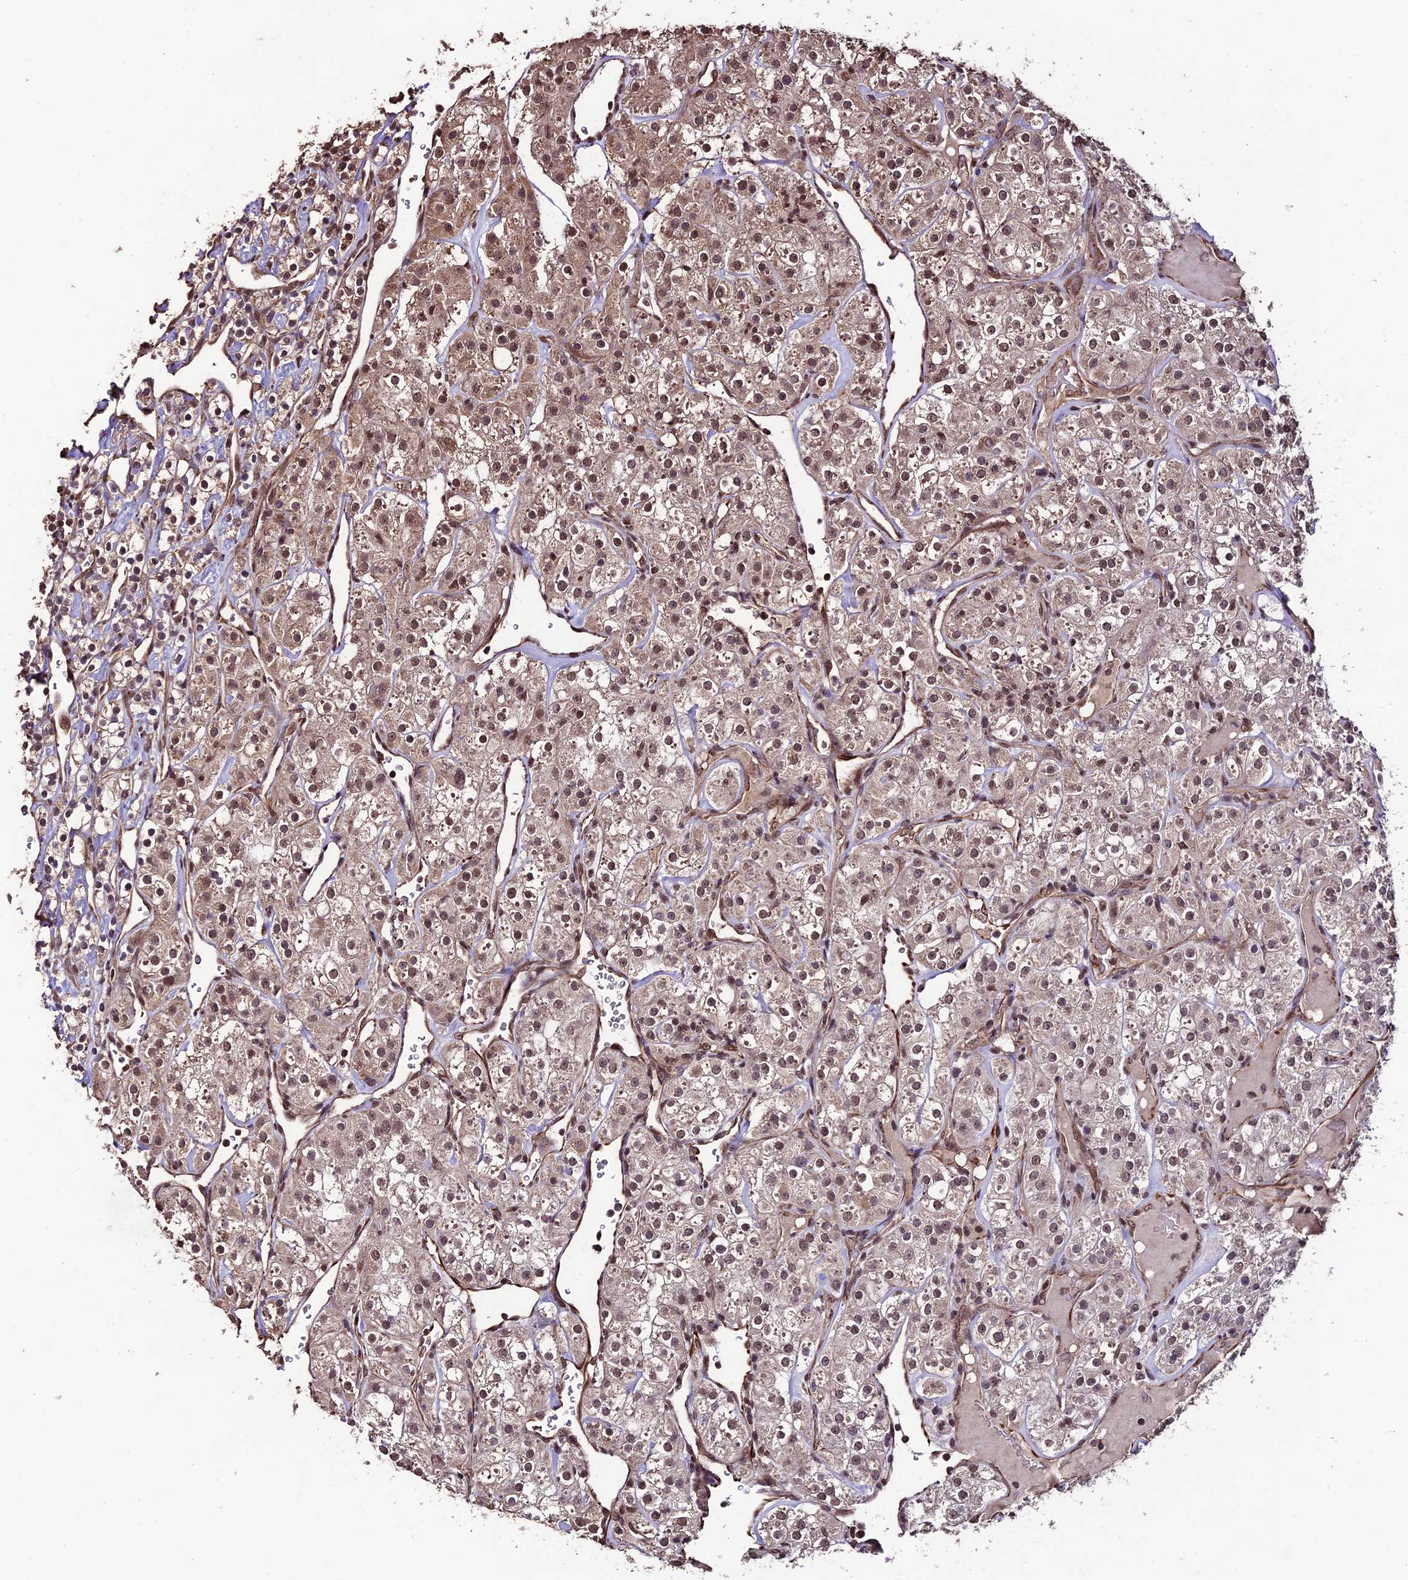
{"staining": {"intensity": "moderate", "quantity": ">75%", "location": "nuclear"}, "tissue": "renal cancer", "cell_type": "Tumor cells", "image_type": "cancer", "snomed": [{"axis": "morphology", "description": "Adenocarcinoma, NOS"}, {"axis": "topography", "description": "Kidney"}], "caption": "DAB (3,3'-diaminobenzidine) immunohistochemical staining of human renal cancer exhibits moderate nuclear protein staining in about >75% of tumor cells.", "gene": "CABIN1", "patient": {"sex": "male", "age": 77}}